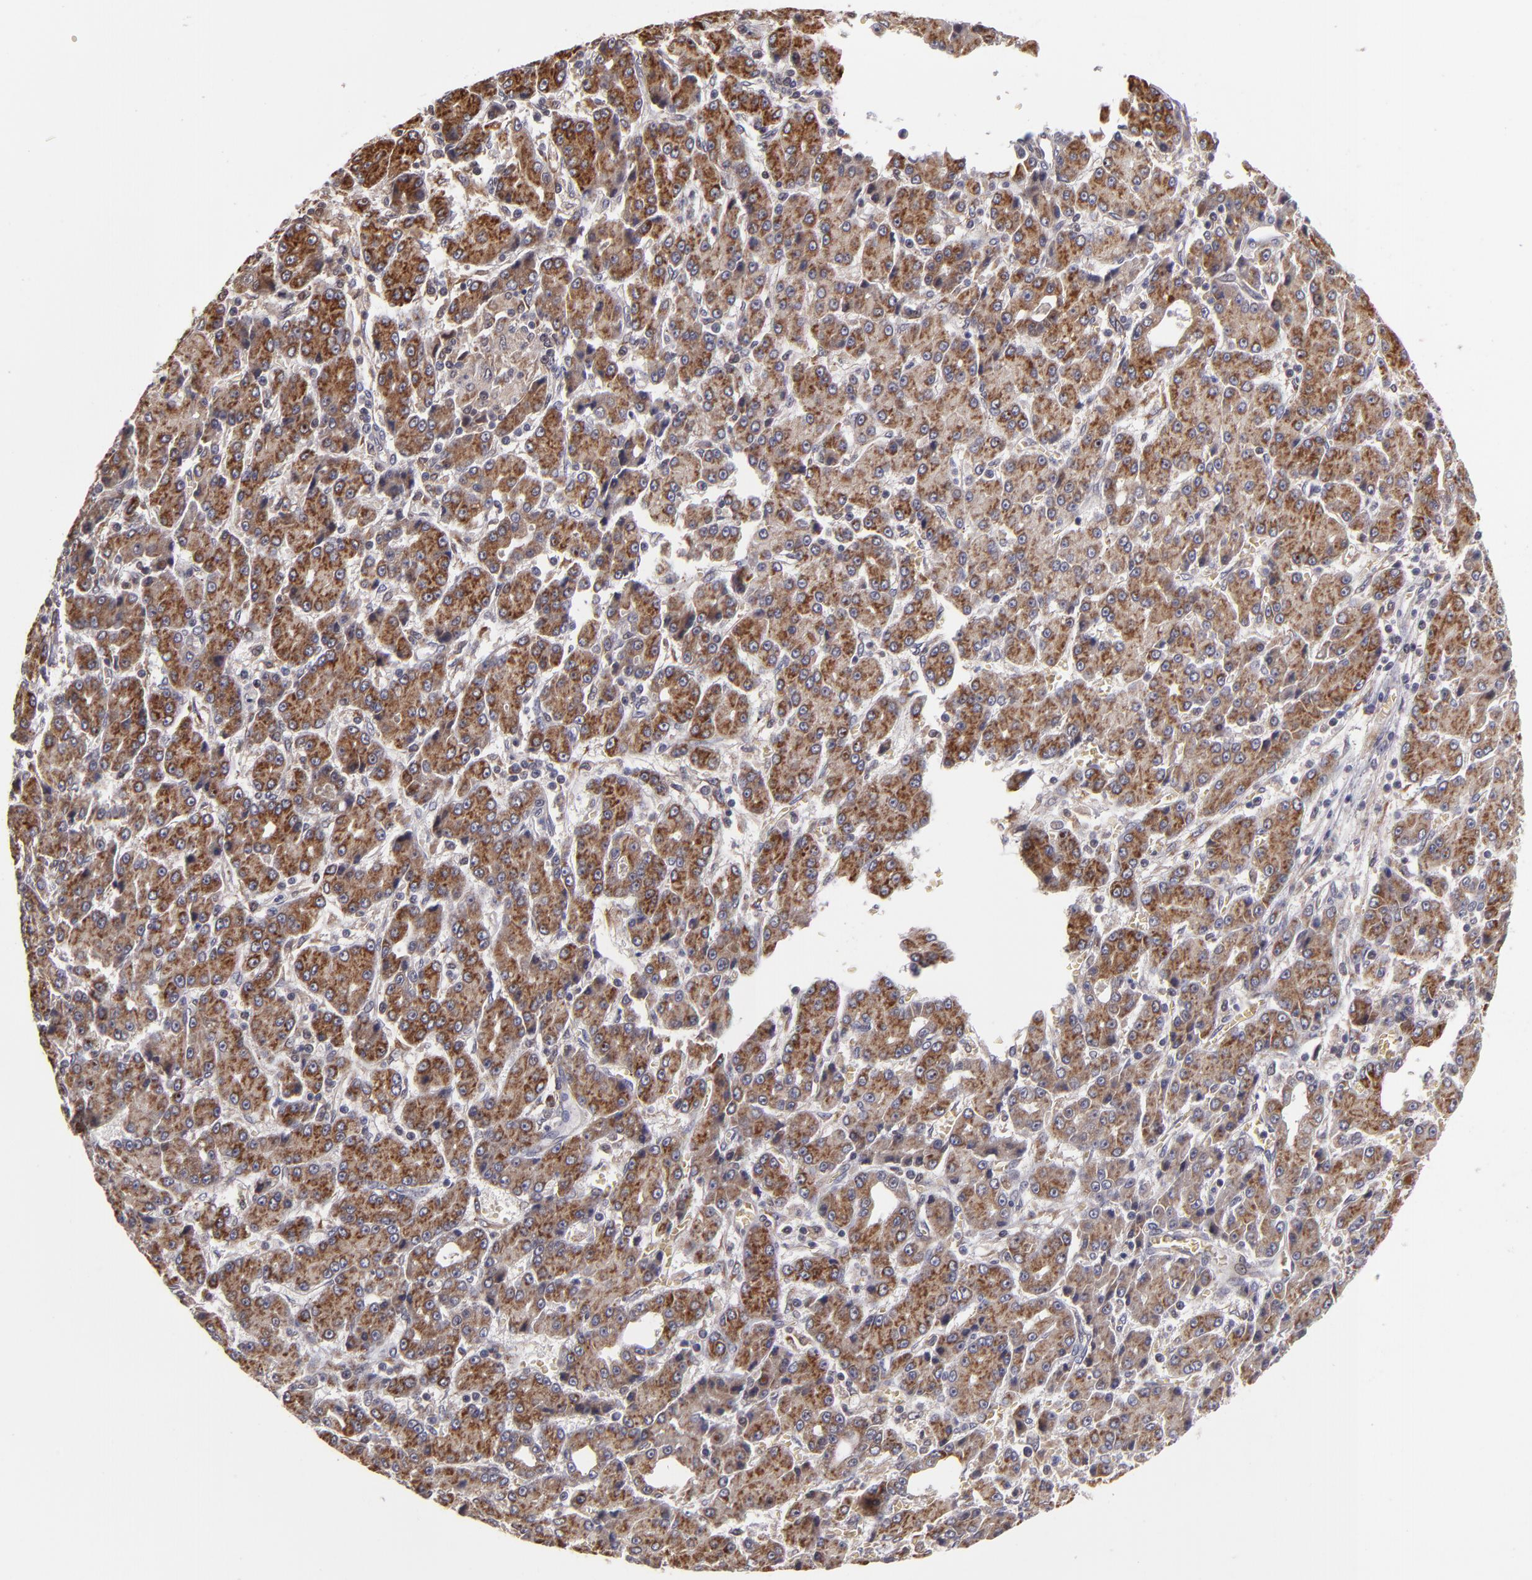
{"staining": {"intensity": "moderate", "quantity": ">75%", "location": "cytoplasmic/membranous"}, "tissue": "liver cancer", "cell_type": "Tumor cells", "image_type": "cancer", "snomed": [{"axis": "morphology", "description": "Carcinoma, Hepatocellular, NOS"}, {"axis": "topography", "description": "Liver"}], "caption": "The micrograph shows staining of liver cancer, revealing moderate cytoplasmic/membranous protein positivity (brown color) within tumor cells.", "gene": "CASP1", "patient": {"sex": "male", "age": 69}}